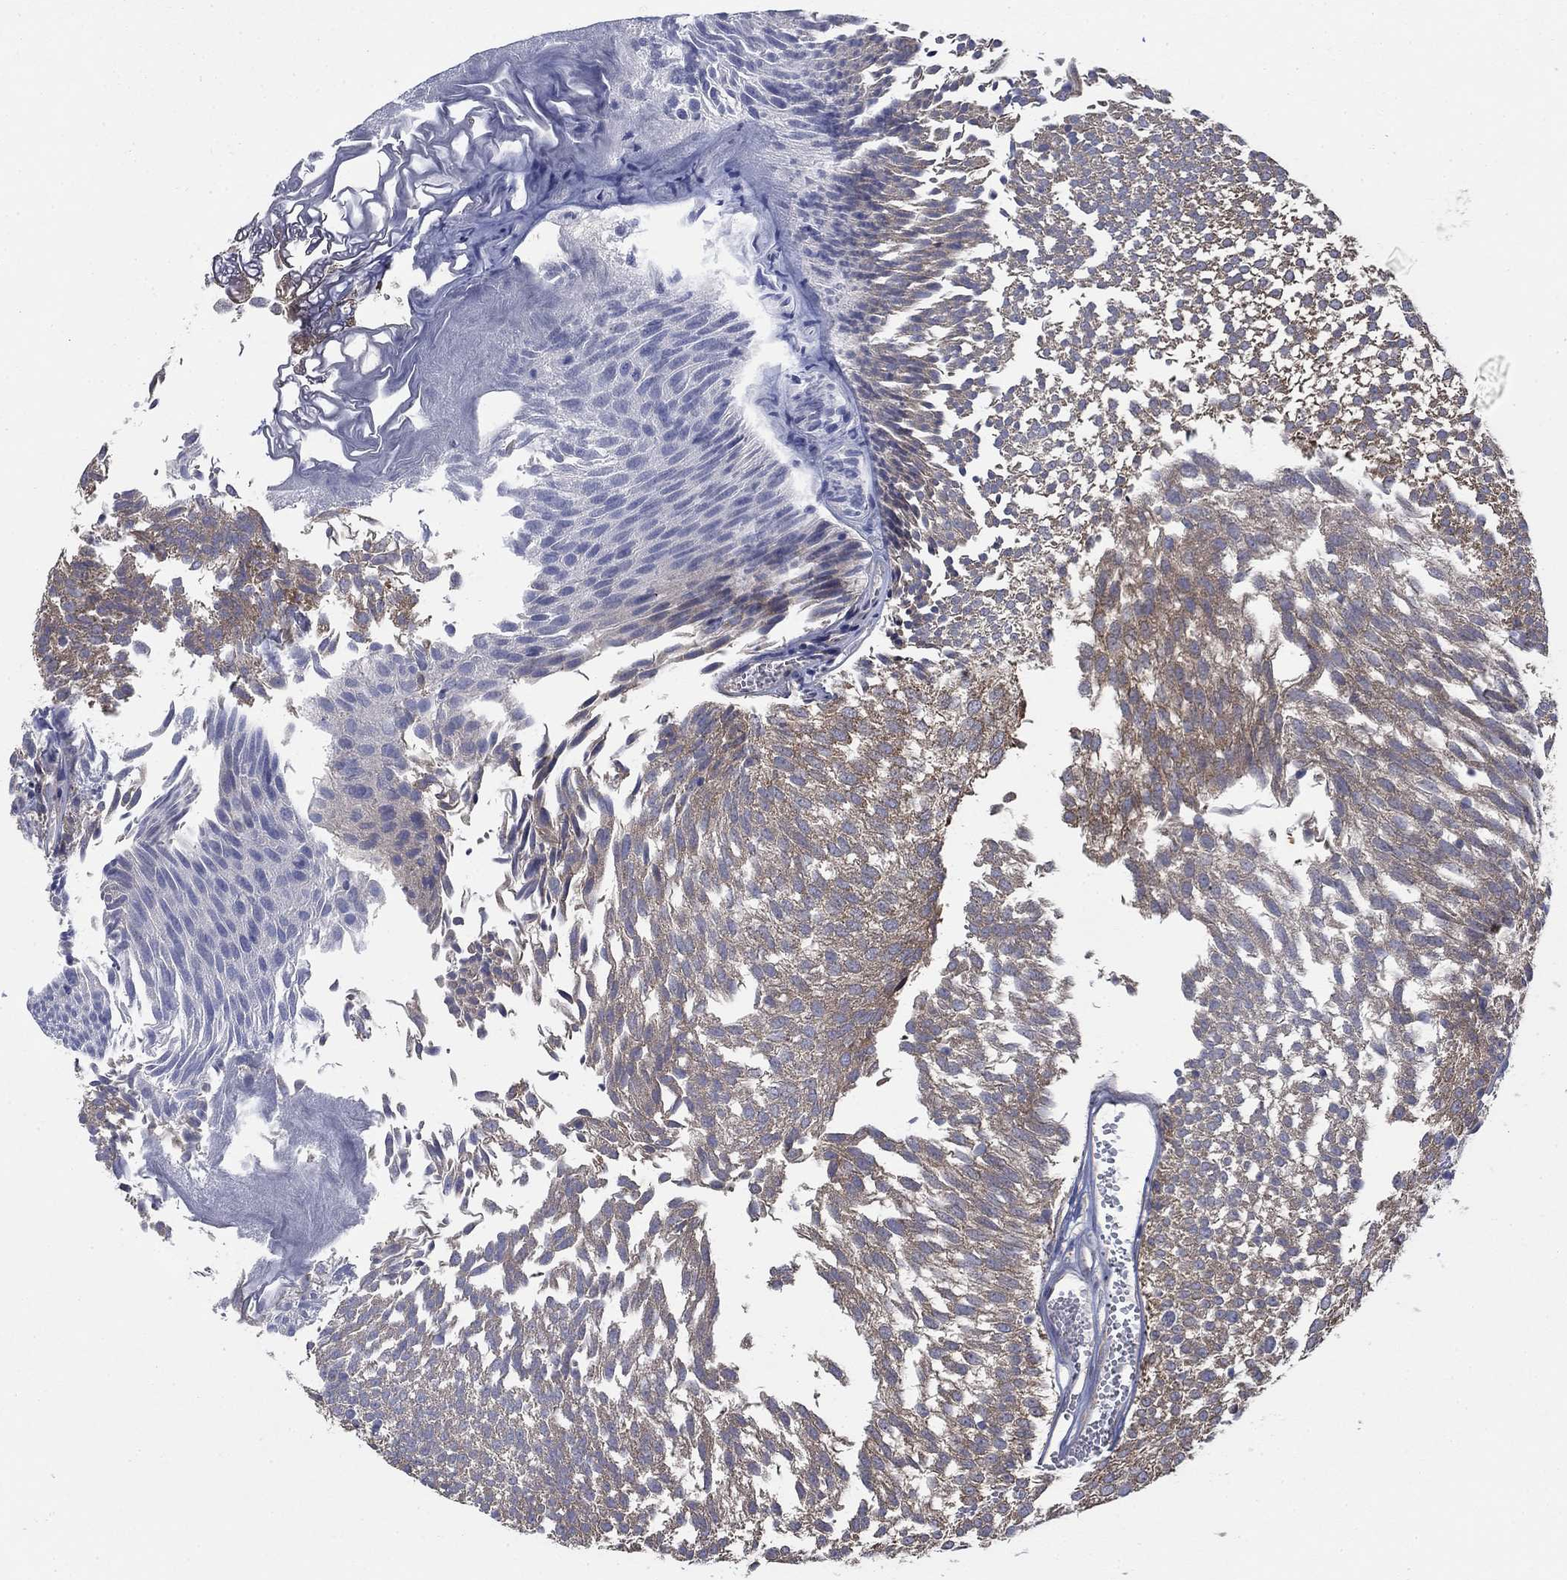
{"staining": {"intensity": "strong", "quantity": "<25%", "location": "cytoplasmic/membranous"}, "tissue": "urothelial cancer", "cell_type": "Tumor cells", "image_type": "cancer", "snomed": [{"axis": "morphology", "description": "Urothelial carcinoma, Low grade"}, {"axis": "topography", "description": "Urinary bladder"}], "caption": "Immunohistochemical staining of human urothelial cancer shows medium levels of strong cytoplasmic/membranous staining in about <25% of tumor cells.", "gene": "NME7", "patient": {"sex": "male", "age": 52}}